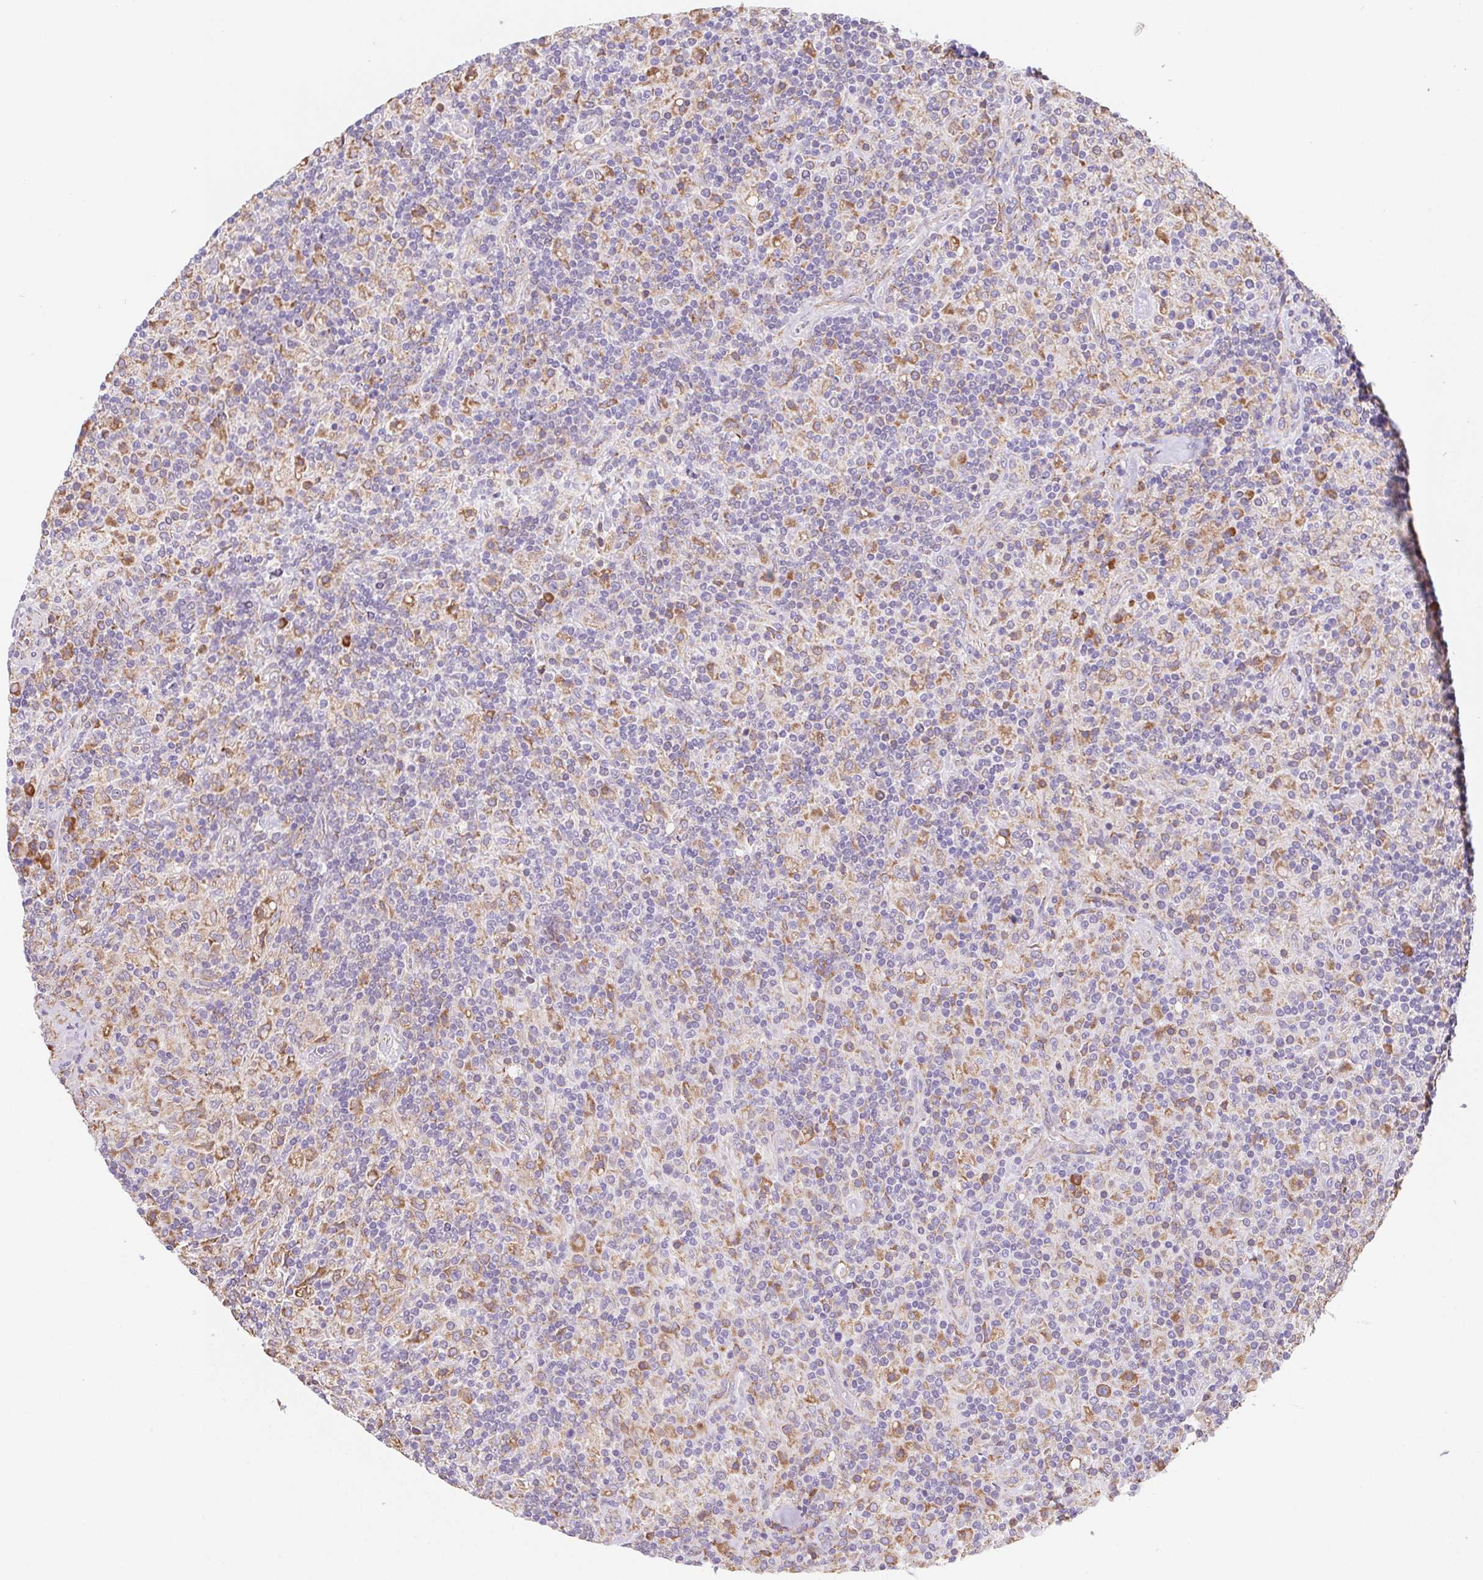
{"staining": {"intensity": "moderate", "quantity": "25%-75%", "location": "cytoplasmic/membranous"}, "tissue": "lymphoma", "cell_type": "Tumor cells", "image_type": "cancer", "snomed": [{"axis": "morphology", "description": "Hodgkin's disease, NOS"}, {"axis": "topography", "description": "Lymph node"}], "caption": "The histopathology image reveals immunohistochemical staining of lymphoma. There is moderate cytoplasmic/membranous expression is appreciated in about 25%-75% of tumor cells.", "gene": "ADAM8", "patient": {"sex": "male", "age": 70}}